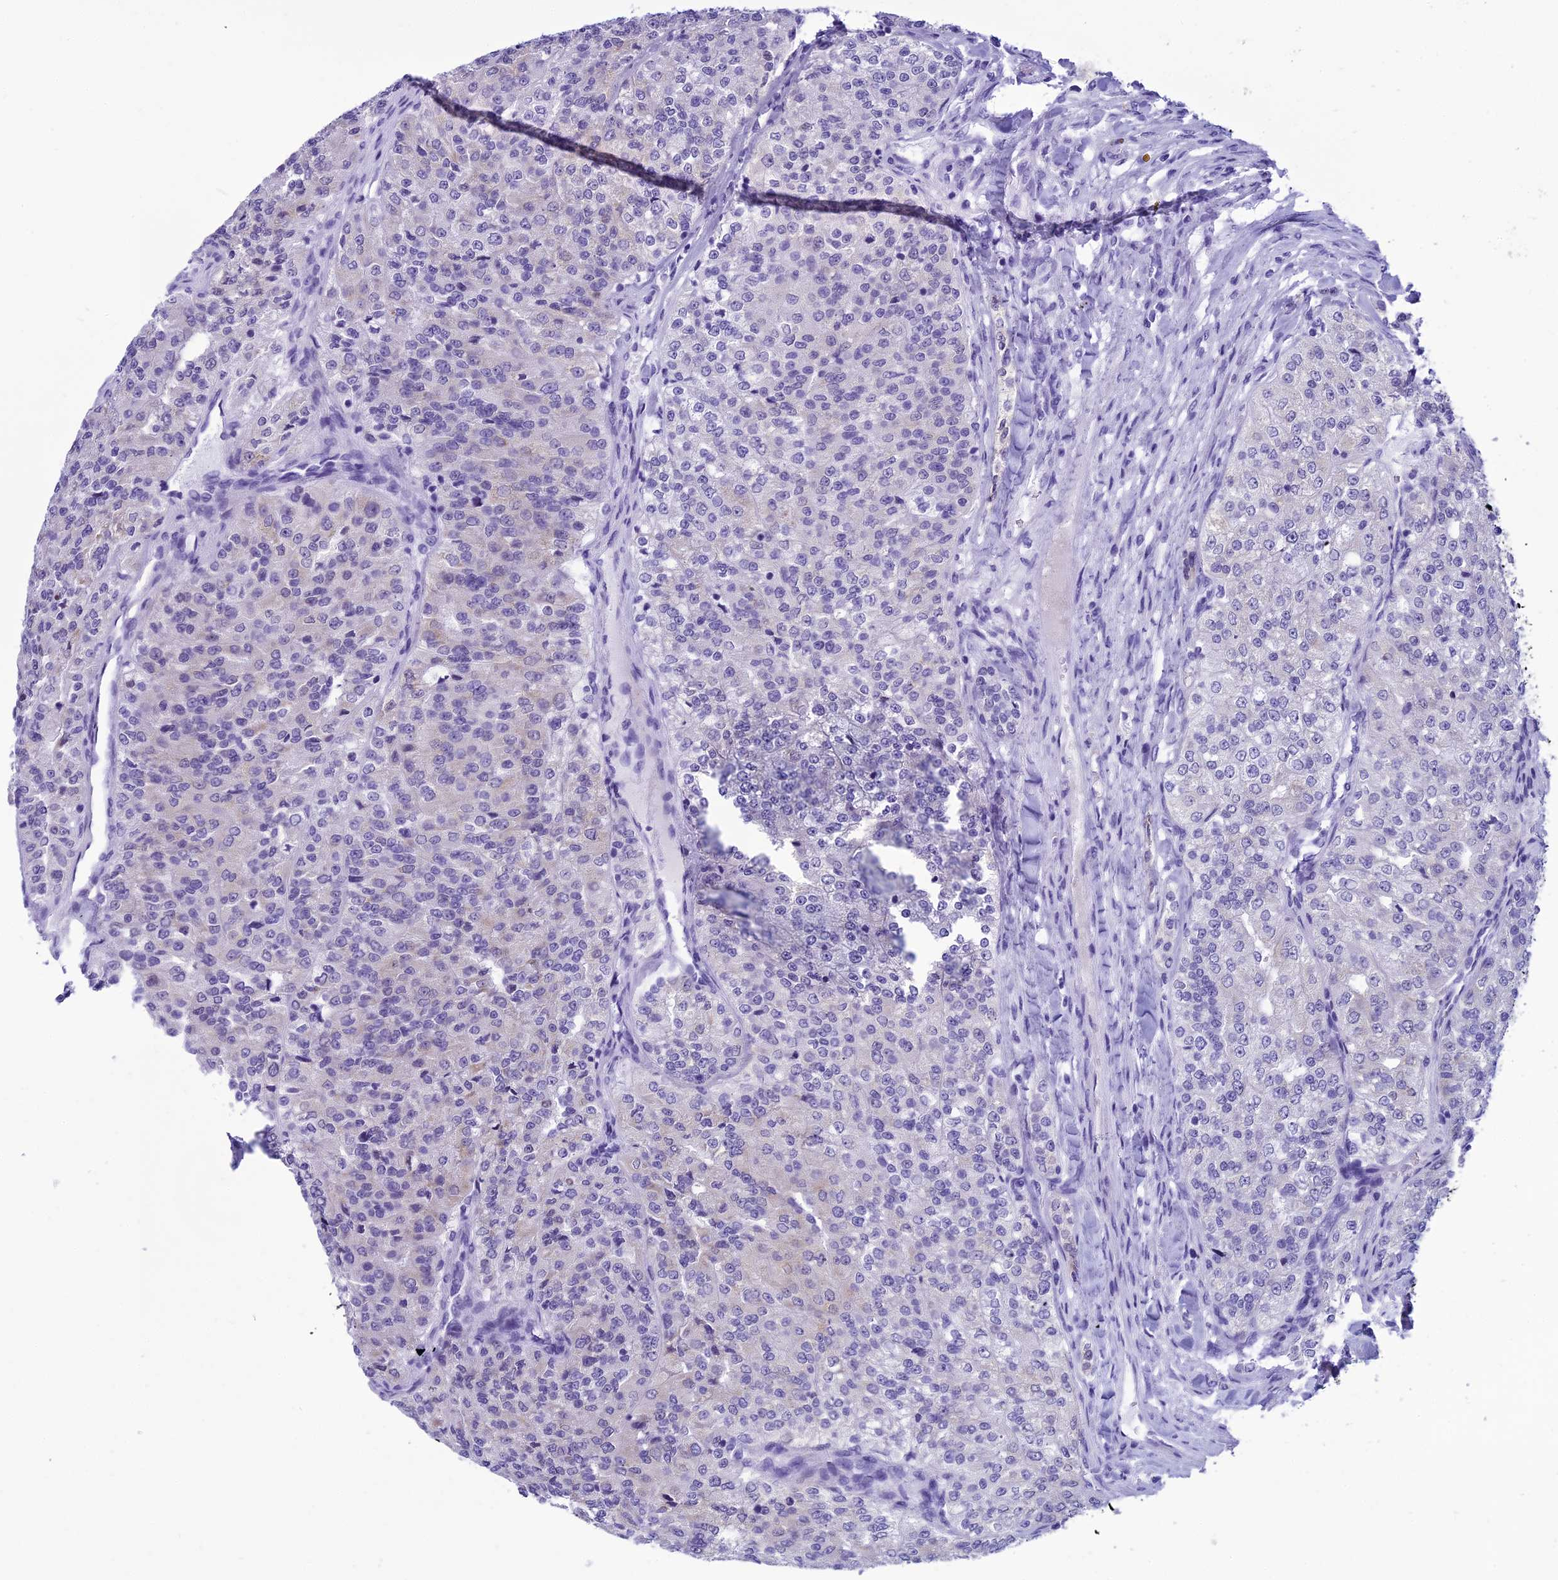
{"staining": {"intensity": "negative", "quantity": "none", "location": "none"}, "tissue": "renal cancer", "cell_type": "Tumor cells", "image_type": "cancer", "snomed": [{"axis": "morphology", "description": "Adenocarcinoma, NOS"}, {"axis": "topography", "description": "Kidney"}], "caption": "DAB (3,3'-diaminobenzidine) immunohistochemical staining of renal adenocarcinoma exhibits no significant staining in tumor cells.", "gene": "KCTD14", "patient": {"sex": "female", "age": 63}}